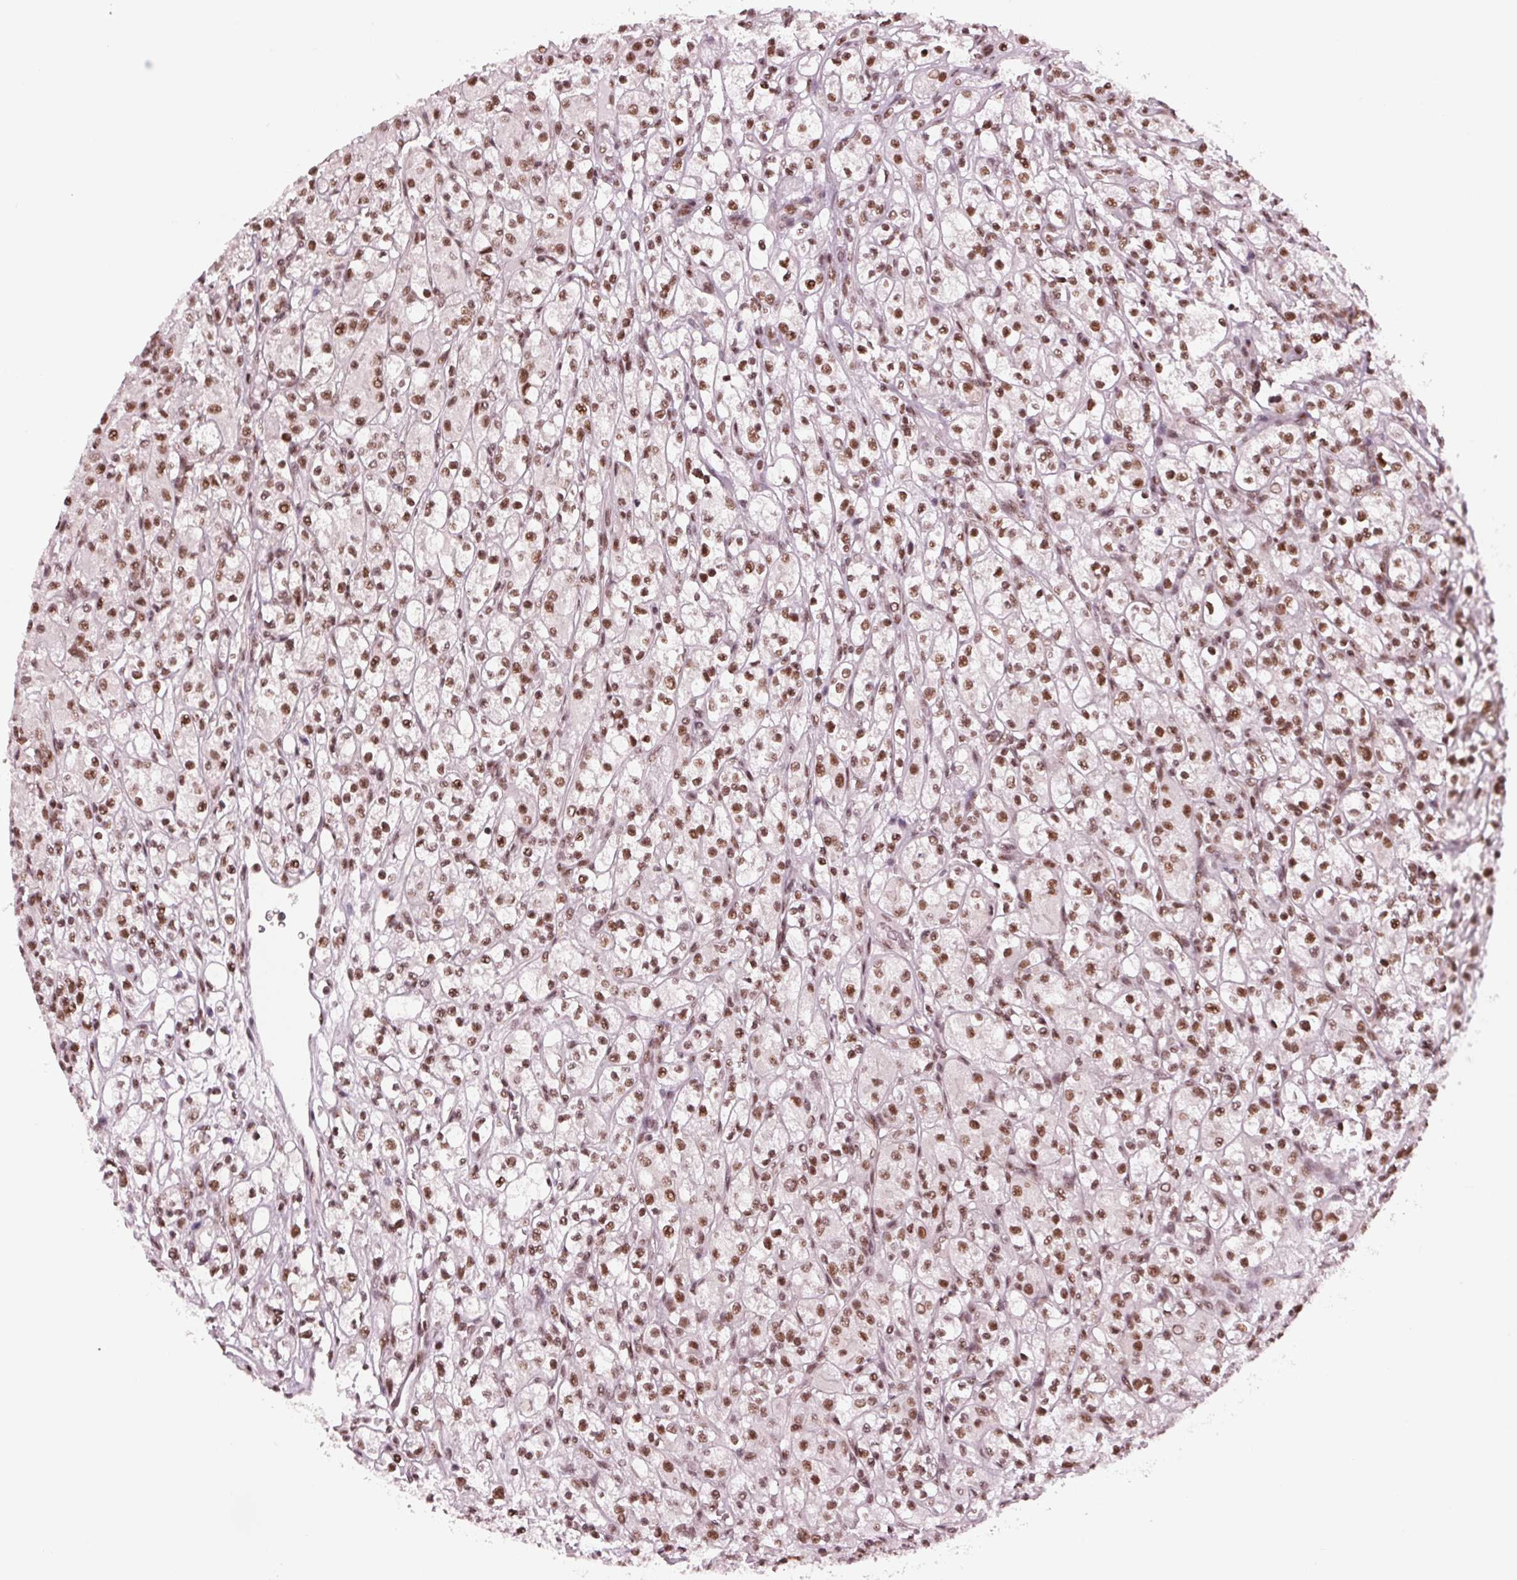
{"staining": {"intensity": "moderate", "quantity": ">75%", "location": "nuclear"}, "tissue": "renal cancer", "cell_type": "Tumor cells", "image_type": "cancer", "snomed": [{"axis": "morphology", "description": "Adenocarcinoma, NOS"}, {"axis": "topography", "description": "Kidney"}], "caption": "Renal cancer (adenocarcinoma) stained for a protein demonstrates moderate nuclear positivity in tumor cells.", "gene": "LSM2", "patient": {"sex": "female", "age": 70}}